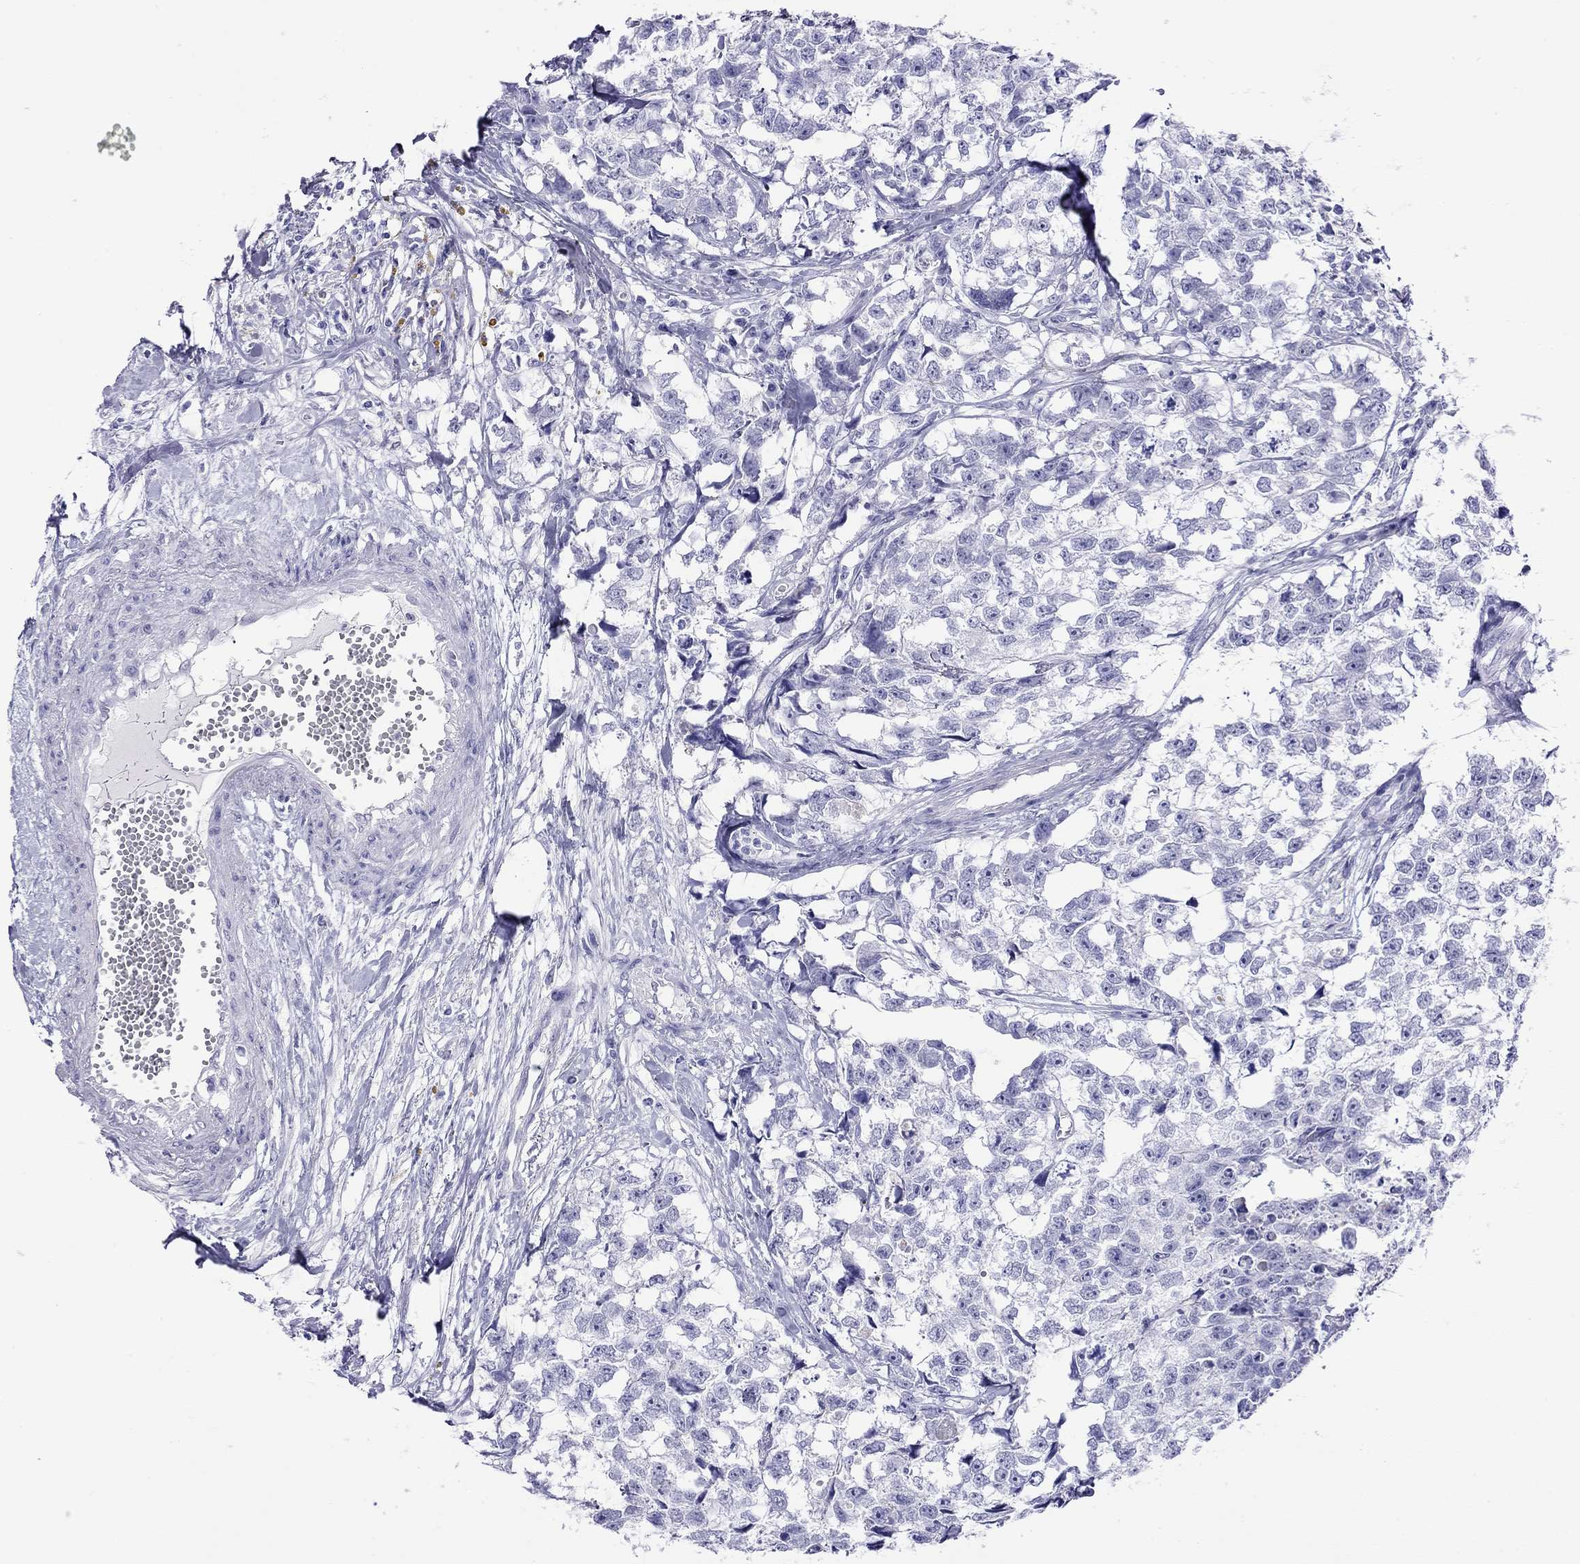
{"staining": {"intensity": "negative", "quantity": "none", "location": "none"}, "tissue": "testis cancer", "cell_type": "Tumor cells", "image_type": "cancer", "snomed": [{"axis": "morphology", "description": "Carcinoma, Embryonal, NOS"}, {"axis": "morphology", "description": "Teratoma, malignant, NOS"}, {"axis": "topography", "description": "Testis"}], "caption": "A high-resolution micrograph shows immunohistochemistry (IHC) staining of embryonal carcinoma (testis), which demonstrates no significant staining in tumor cells.", "gene": "SLC30A8", "patient": {"sex": "male", "age": 44}}